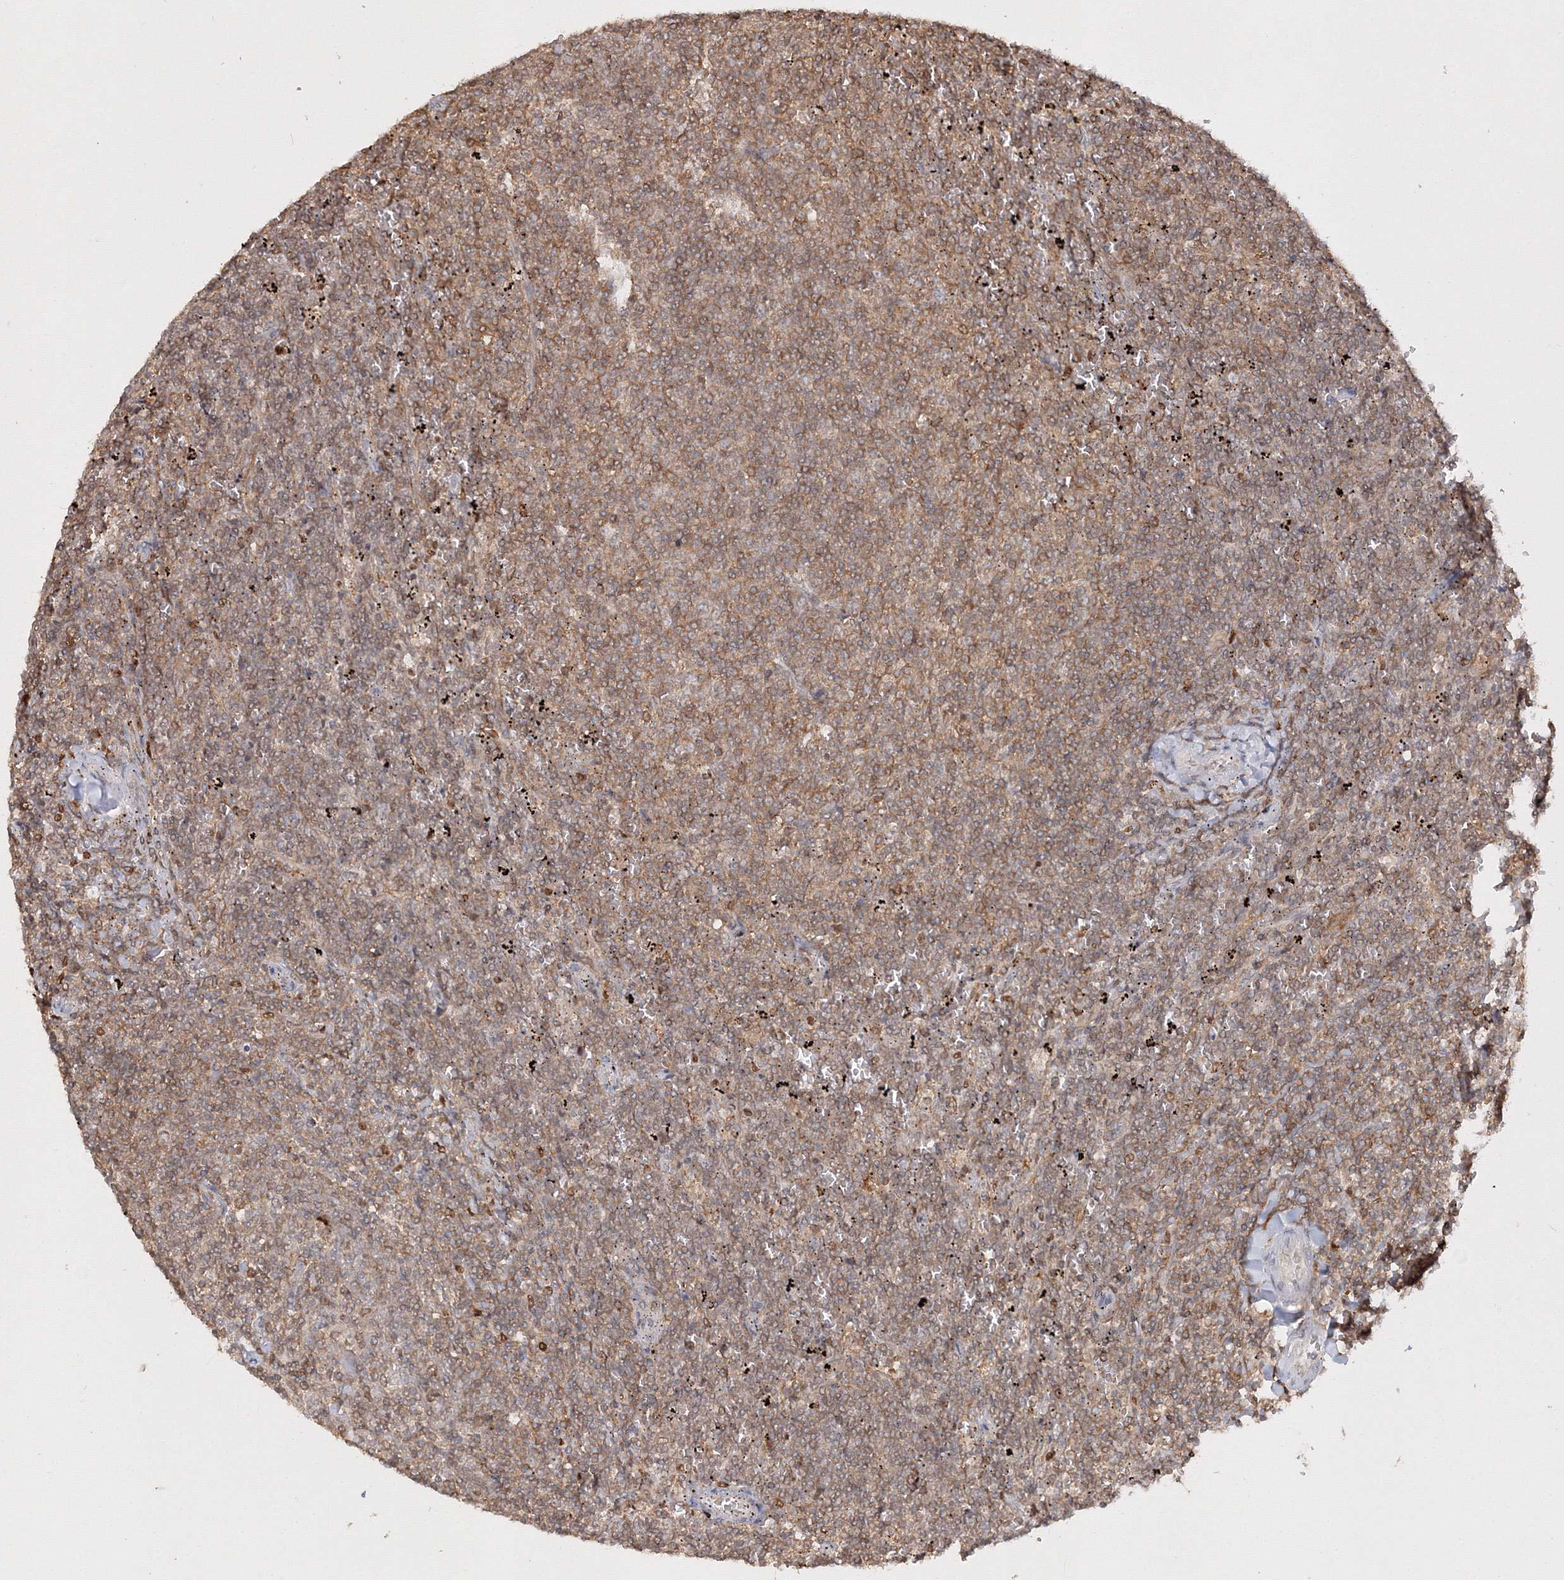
{"staining": {"intensity": "weak", "quantity": ">75%", "location": "cytoplasmic/membranous"}, "tissue": "lymphoma", "cell_type": "Tumor cells", "image_type": "cancer", "snomed": [{"axis": "morphology", "description": "Malignant lymphoma, non-Hodgkin's type, Low grade"}, {"axis": "topography", "description": "Spleen"}], "caption": "Tumor cells display low levels of weak cytoplasmic/membranous expression in approximately >75% of cells in human lymphoma.", "gene": "TMEM50B", "patient": {"sex": "female", "age": 50}}